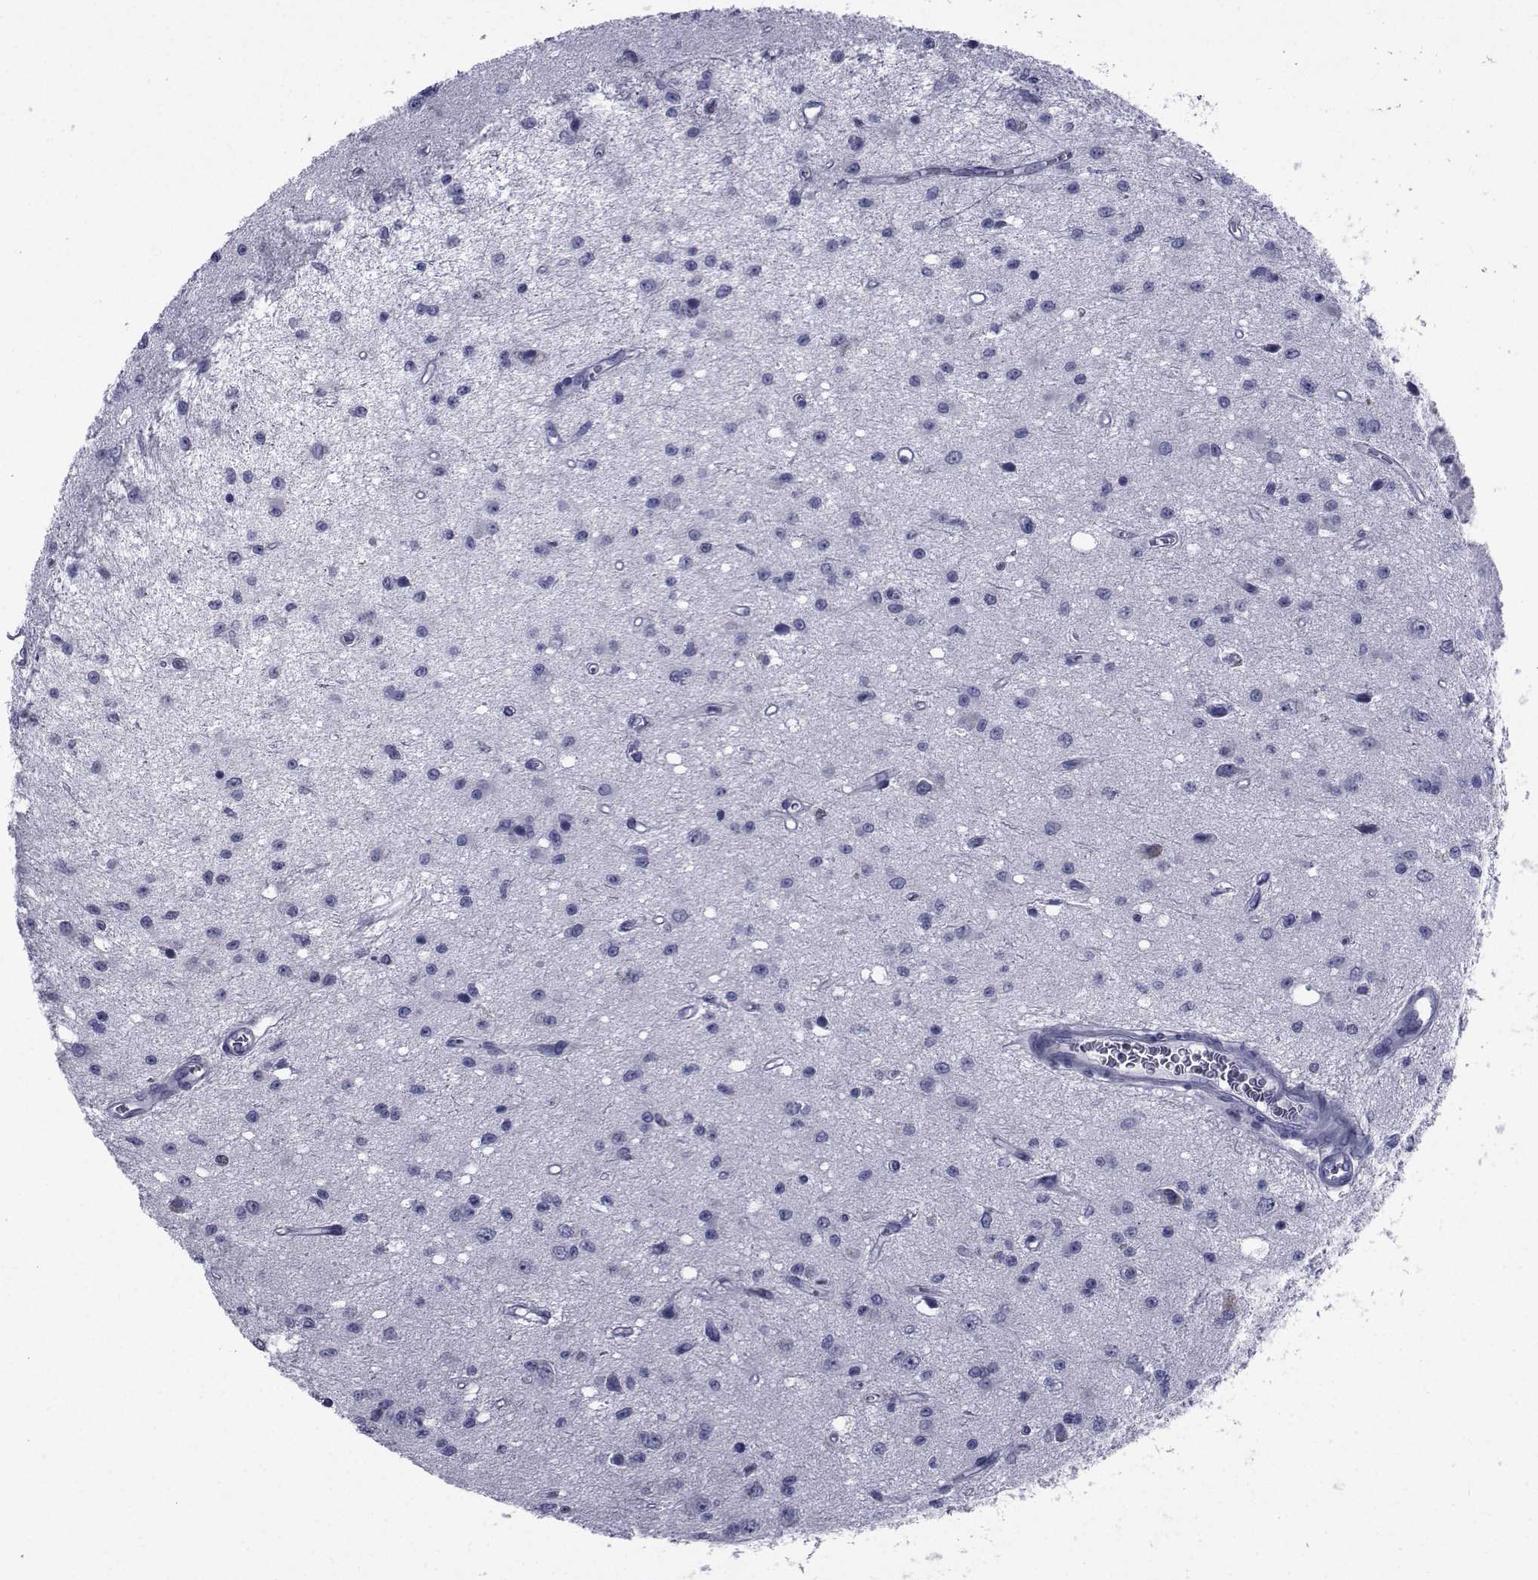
{"staining": {"intensity": "negative", "quantity": "none", "location": "none"}, "tissue": "glioma", "cell_type": "Tumor cells", "image_type": "cancer", "snomed": [{"axis": "morphology", "description": "Glioma, malignant, Low grade"}, {"axis": "topography", "description": "Brain"}], "caption": "Glioma stained for a protein using IHC exhibits no staining tumor cells.", "gene": "ROPN1", "patient": {"sex": "female", "age": 45}}